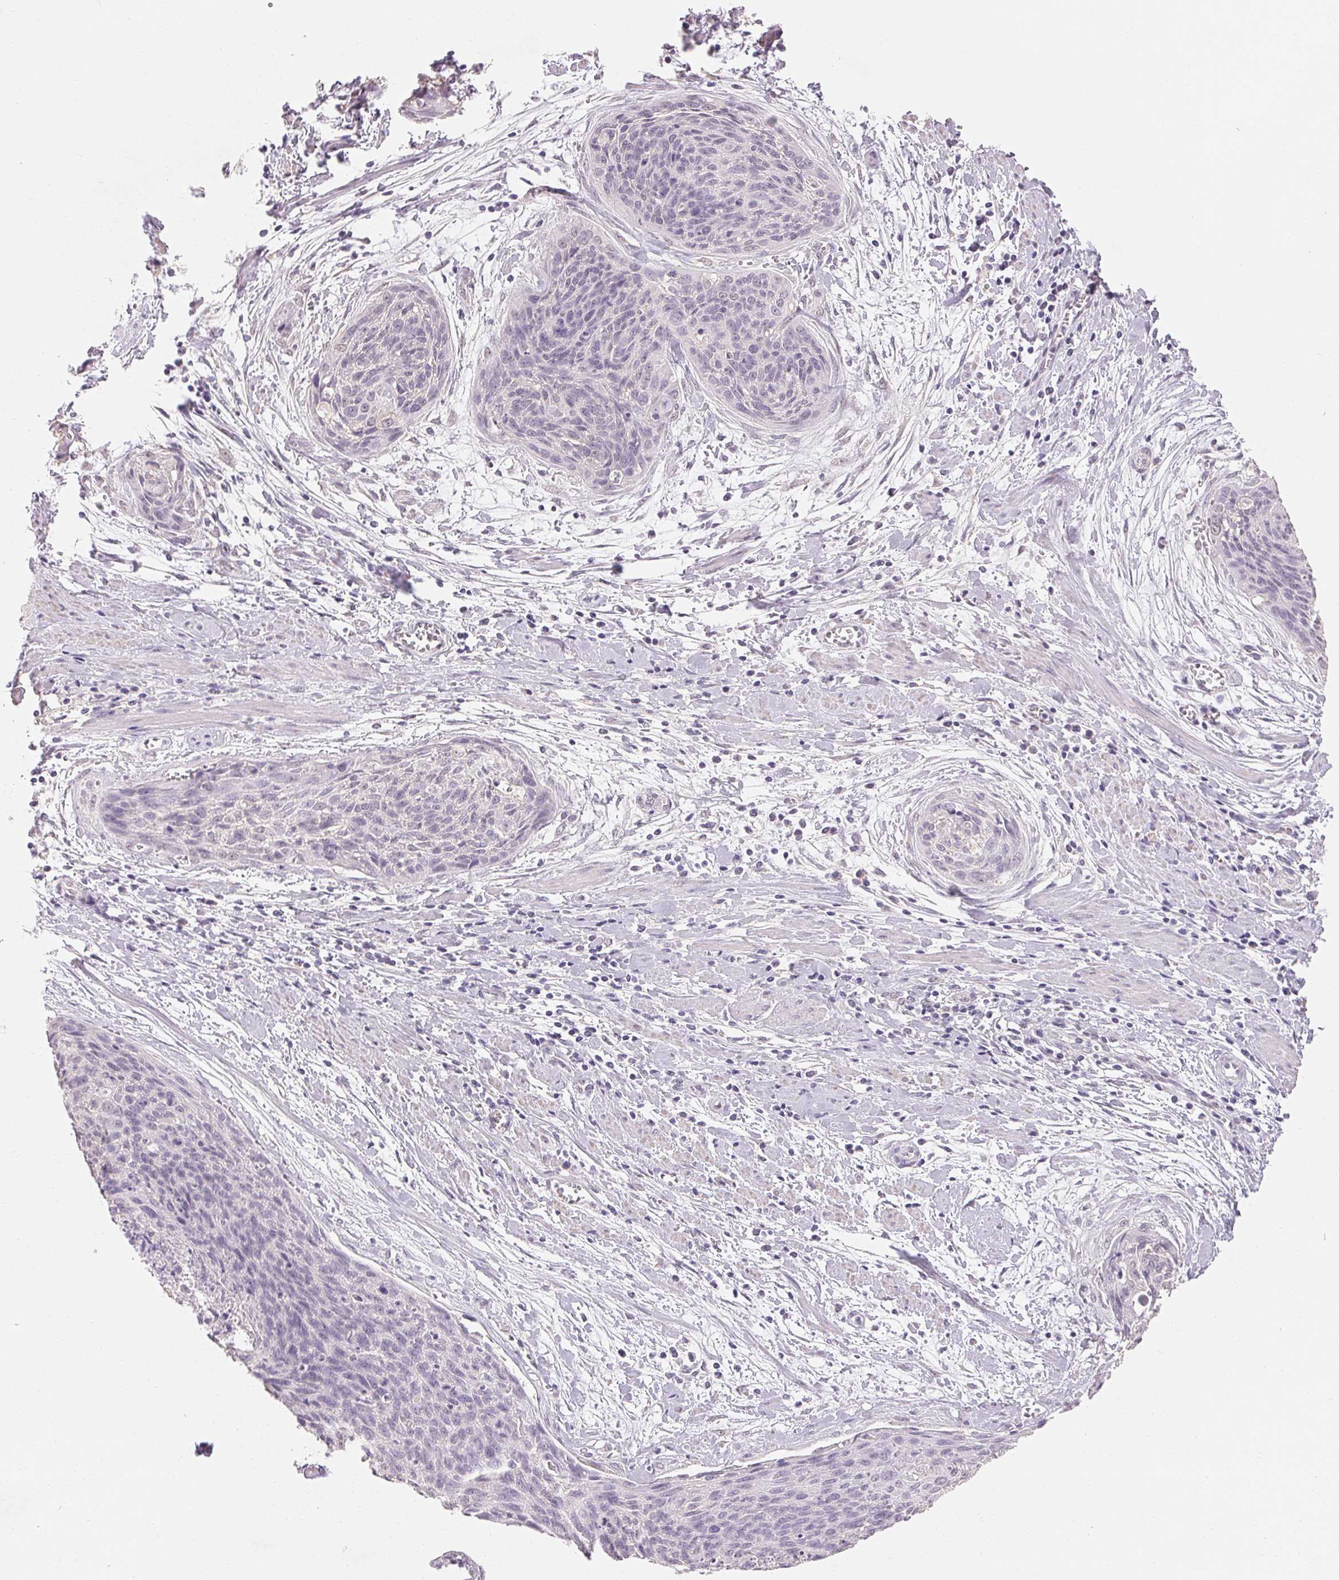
{"staining": {"intensity": "negative", "quantity": "none", "location": "none"}, "tissue": "cervical cancer", "cell_type": "Tumor cells", "image_type": "cancer", "snomed": [{"axis": "morphology", "description": "Squamous cell carcinoma, NOS"}, {"axis": "topography", "description": "Cervix"}], "caption": "DAB (3,3'-diaminobenzidine) immunohistochemical staining of human cervical cancer (squamous cell carcinoma) shows no significant expression in tumor cells. (Brightfield microscopy of DAB (3,3'-diaminobenzidine) IHC at high magnification).", "gene": "MAP7D2", "patient": {"sex": "female", "age": 55}}